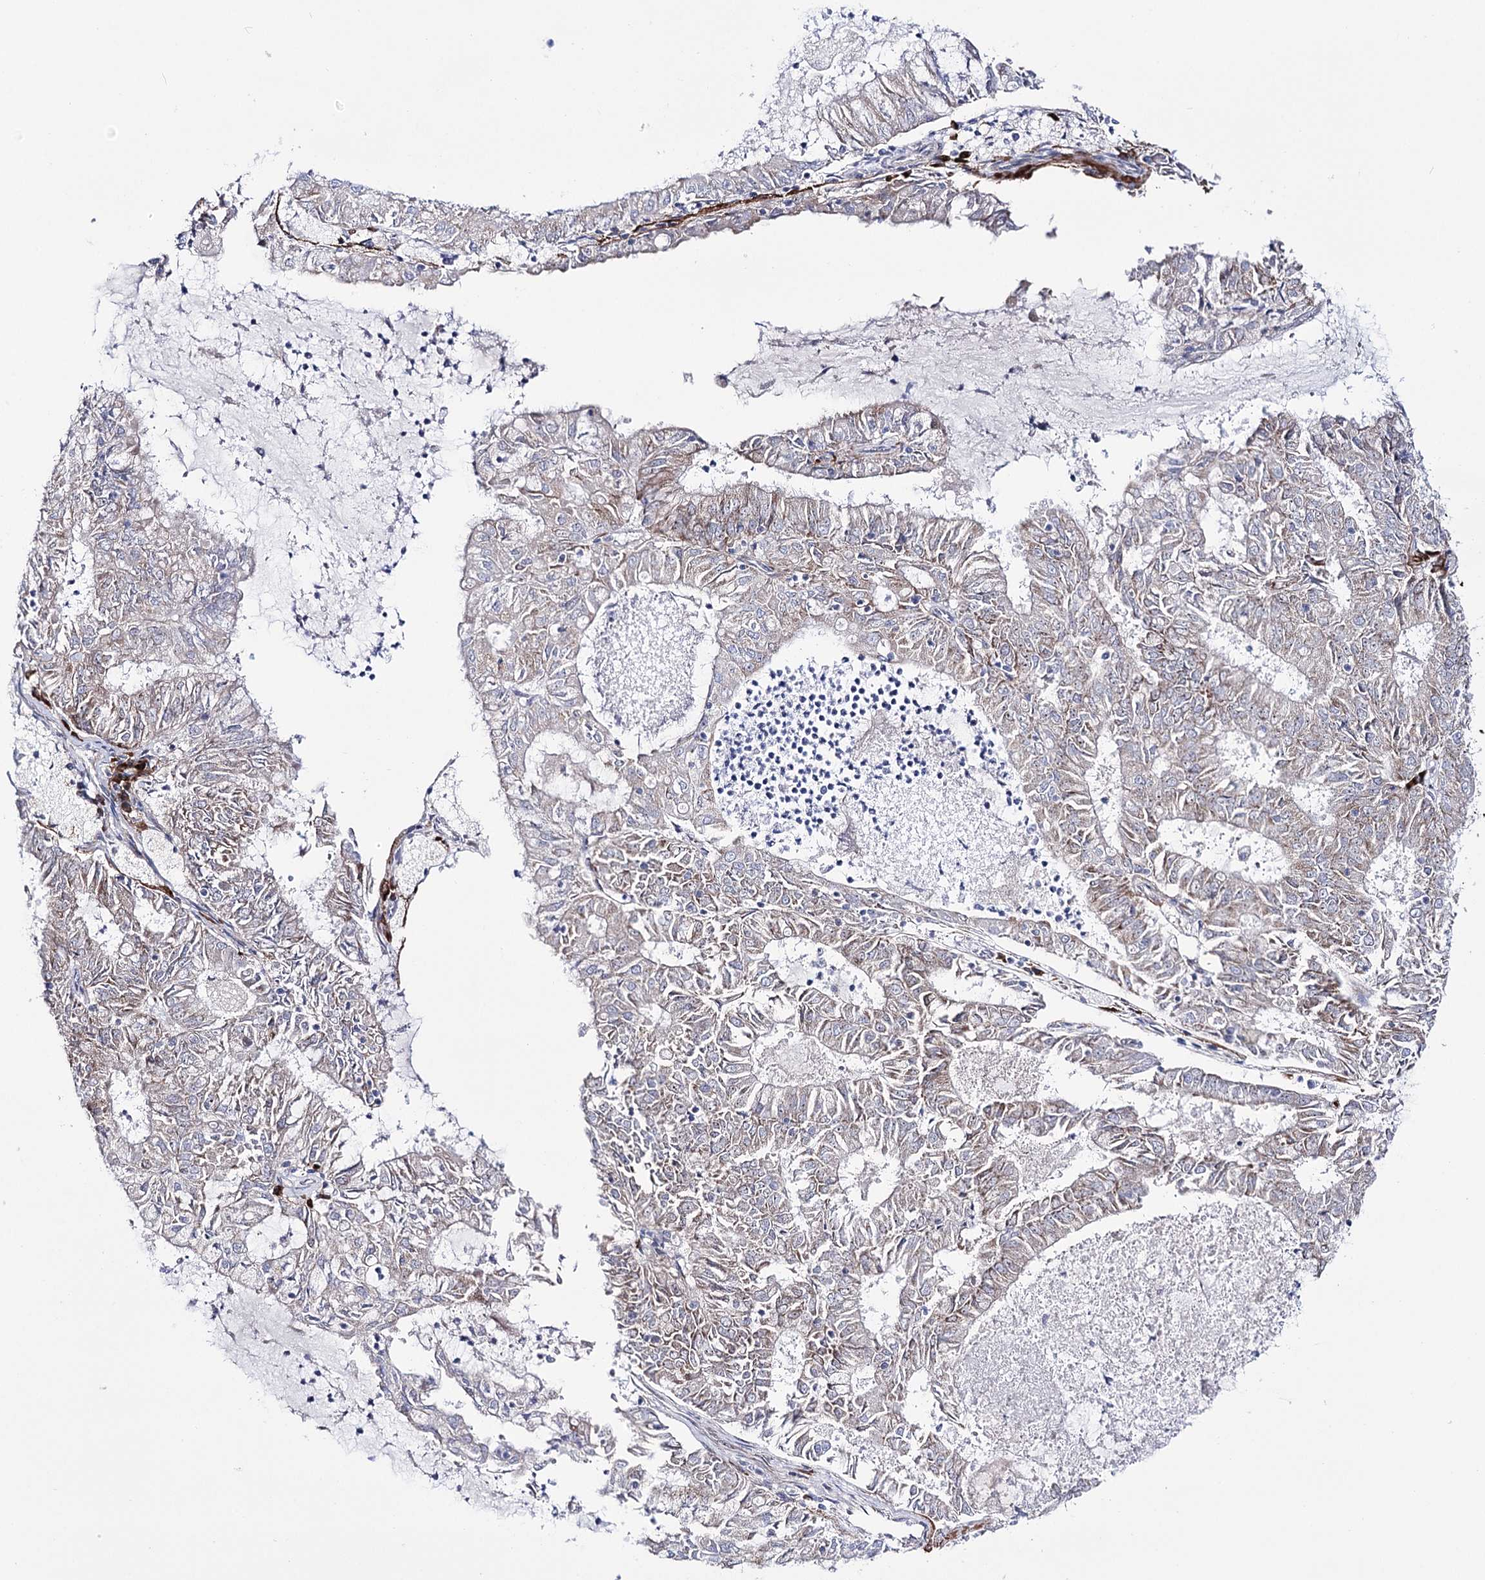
{"staining": {"intensity": "weak", "quantity": "<25%", "location": "cytoplasmic/membranous"}, "tissue": "endometrial cancer", "cell_type": "Tumor cells", "image_type": "cancer", "snomed": [{"axis": "morphology", "description": "Adenocarcinoma, NOS"}, {"axis": "topography", "description": "Endometrium"}], "caption": "Endometrial cancer was stained to show a protein in brown. There is no significant positivity in tumor cells. (Immunohistochemistry (ihc), brightfield microscopy, high magnification).", "gene": "METTL5", "patient": {"sex": "female", "age": 57}}